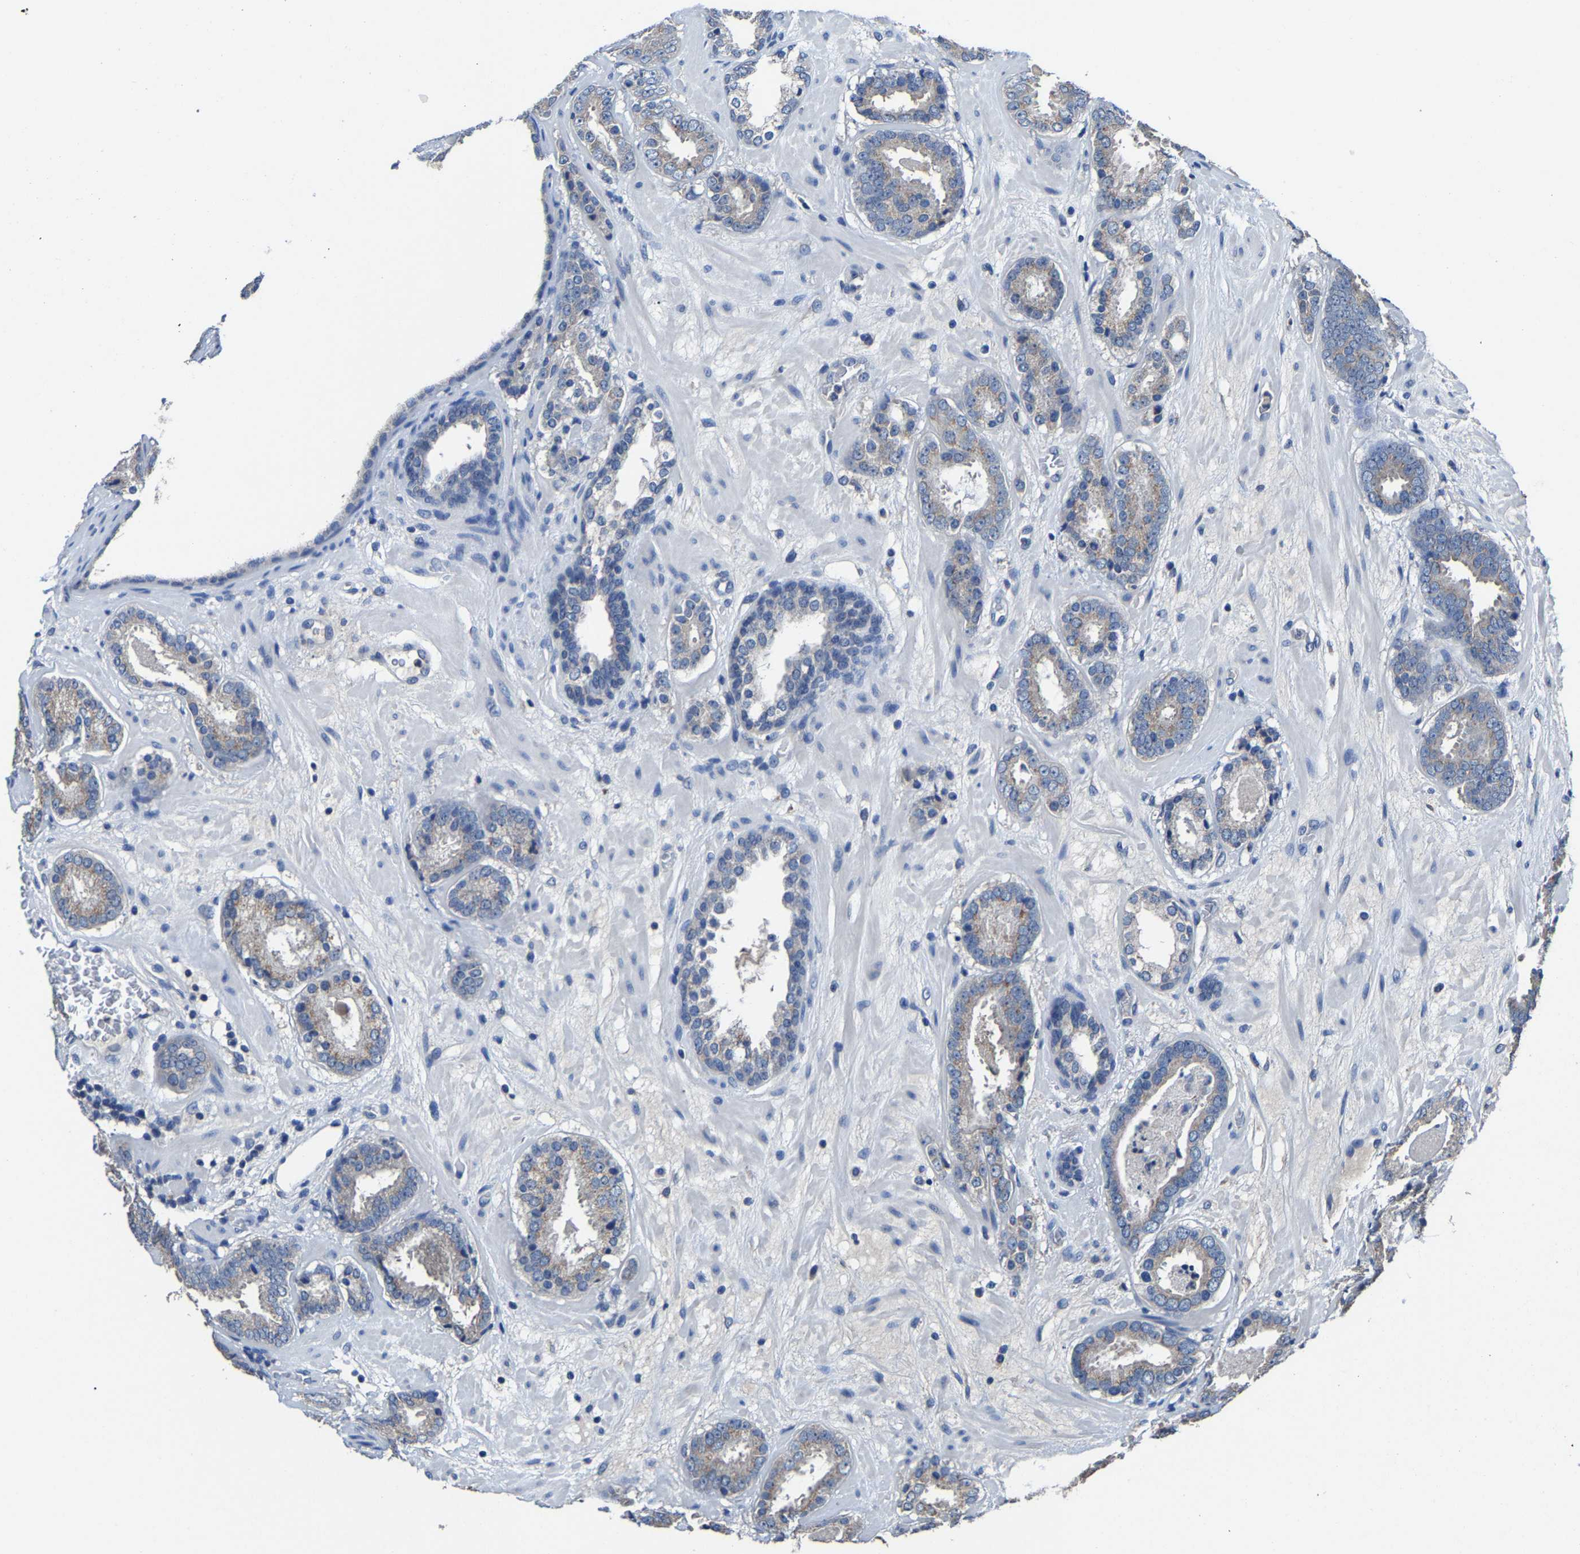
{"staining": {"intensity": "weak", "quantity": "<25%", "location": "cytoplasmic/membranous"}, "tissue": "prostate cancer", "cell_type": "Tumor cells", "image_type": "cancer", "snomed": [{"axis": "morphology", "description": "Adenocarcinoma, Low grade"}, {"axis": "topography", "description": "Prostate"}], "caption": "Immunohistochemistry photomicrograph of human prostate cancer stained for a protein (brown), which reveals no positivity in tumor cells.", "gene": "EBAG9", "patient": {"sex": "male", "age": 69}}